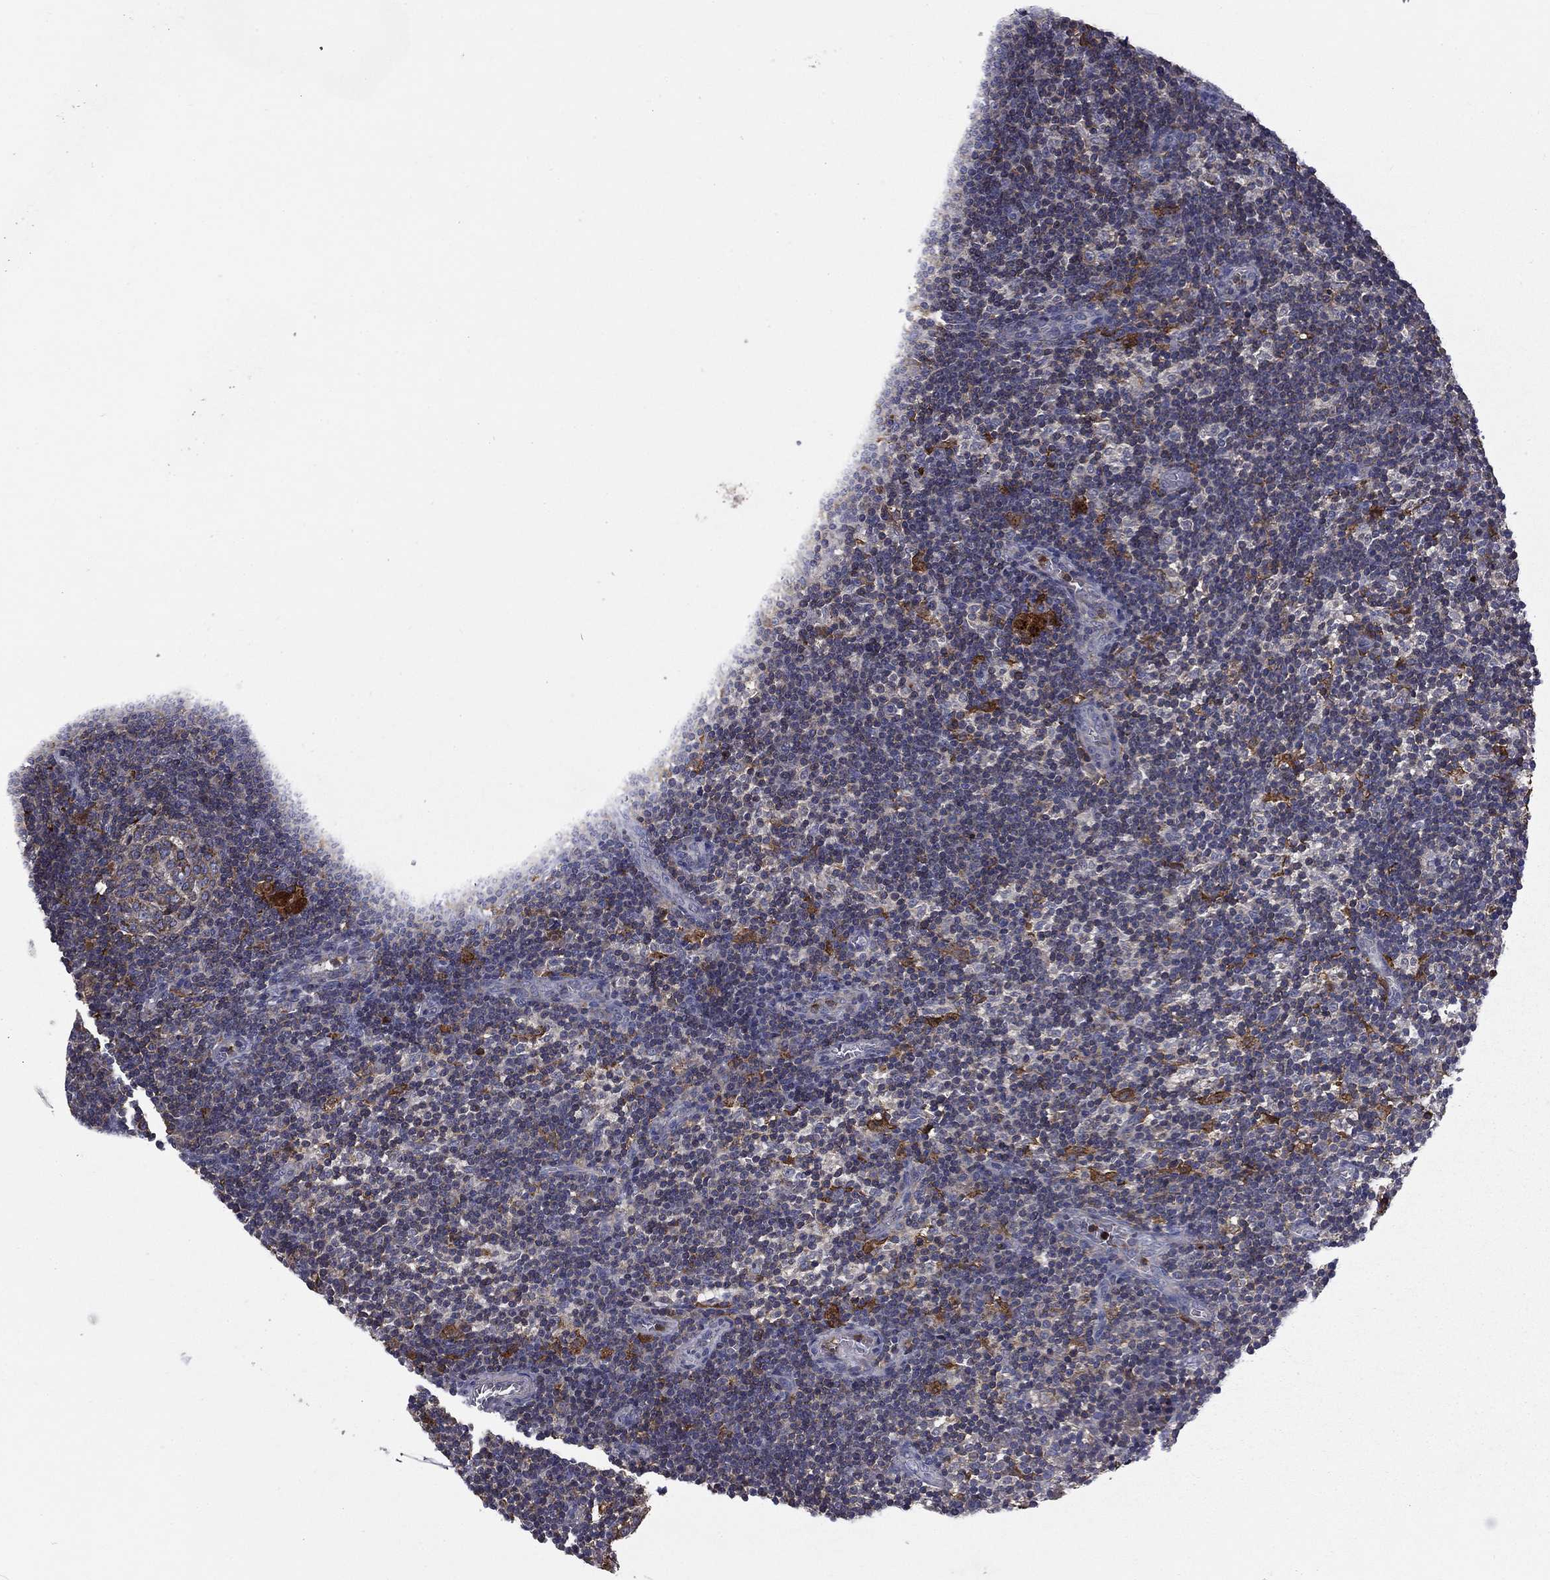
{"staining": {"intensity": "strong", "quantity": "<25%", "location": "cytoplasmic/membranous"}, "tissue": "lymph node", "cell_type": "Non-germinal center cells", "image_type": "normal", "snomed": [{"axis": "morphology", "description": "Normal tissue, NOS"}, {"axis": "morphology", "description": "Adenocarcinoma, NOS"}, {"axis": "topography", "description": "Lymph node"}, {"axis": "topography", "description": "Pancreas"}], "caption": "The photomicrograph reveals a brown stain indicating the presence of a protein in the cytoplasmic/membranous of non-germinal center cells in lymph node. Nuclei are stained in blue.", "gene": "CEACAM7", "patient": {"sex": "female", "age": 58}}